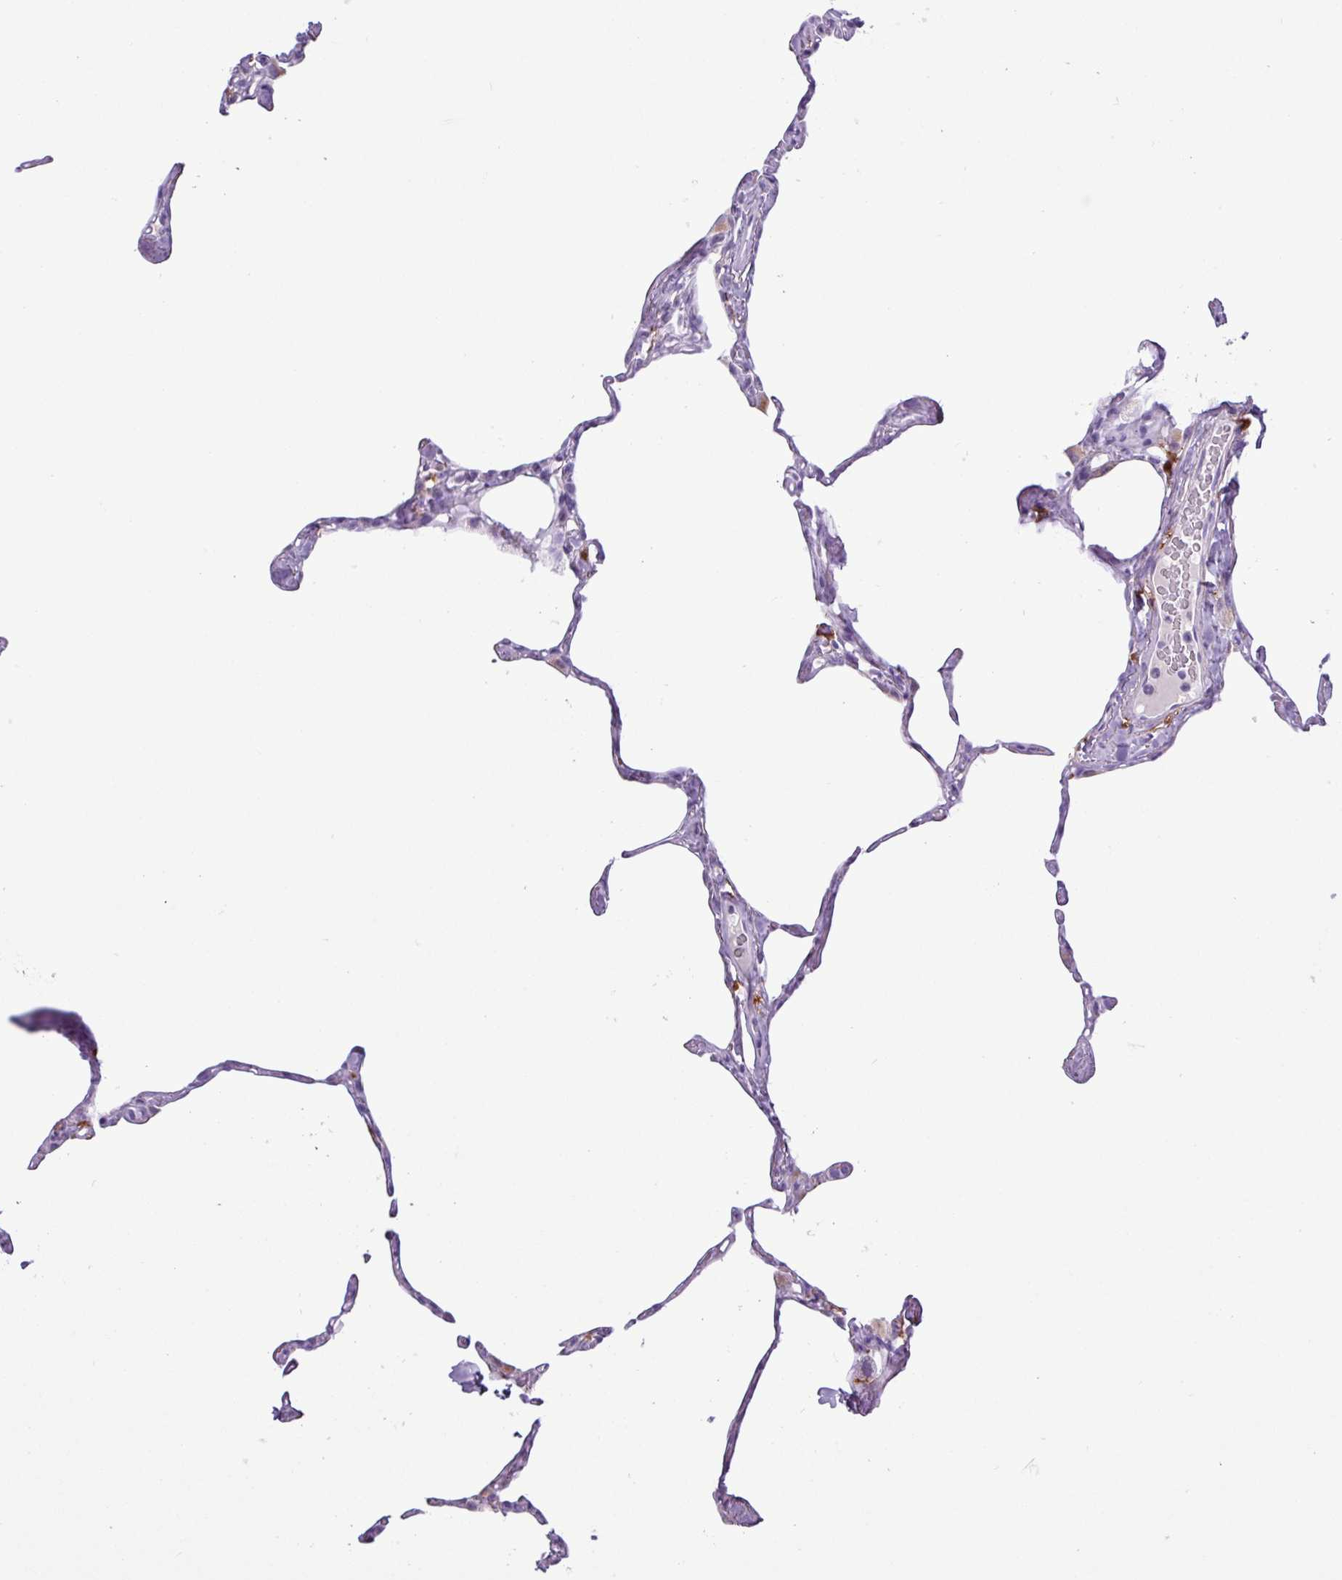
{"staining": {"intensity": "negative", "quantity": "none", "location": "none"}, "tissue": "lung", "cell_type": "Alveolar cells", "image_type": "normal", "snomed": [{"axis": "morphology", "description": "Normal tissue, NOS"}, {"axis": "topography", "description": "Lung"}], "caption": "Alveolar cells show no significant staining in benign lung. (Stains: DAB immunohistochemistry with hematoxylin counter stain, Microscopy: brightfield microscopy at high magnification).", "gene": "TMEM200C", "patient": {"sex": "male", "age": 65}}